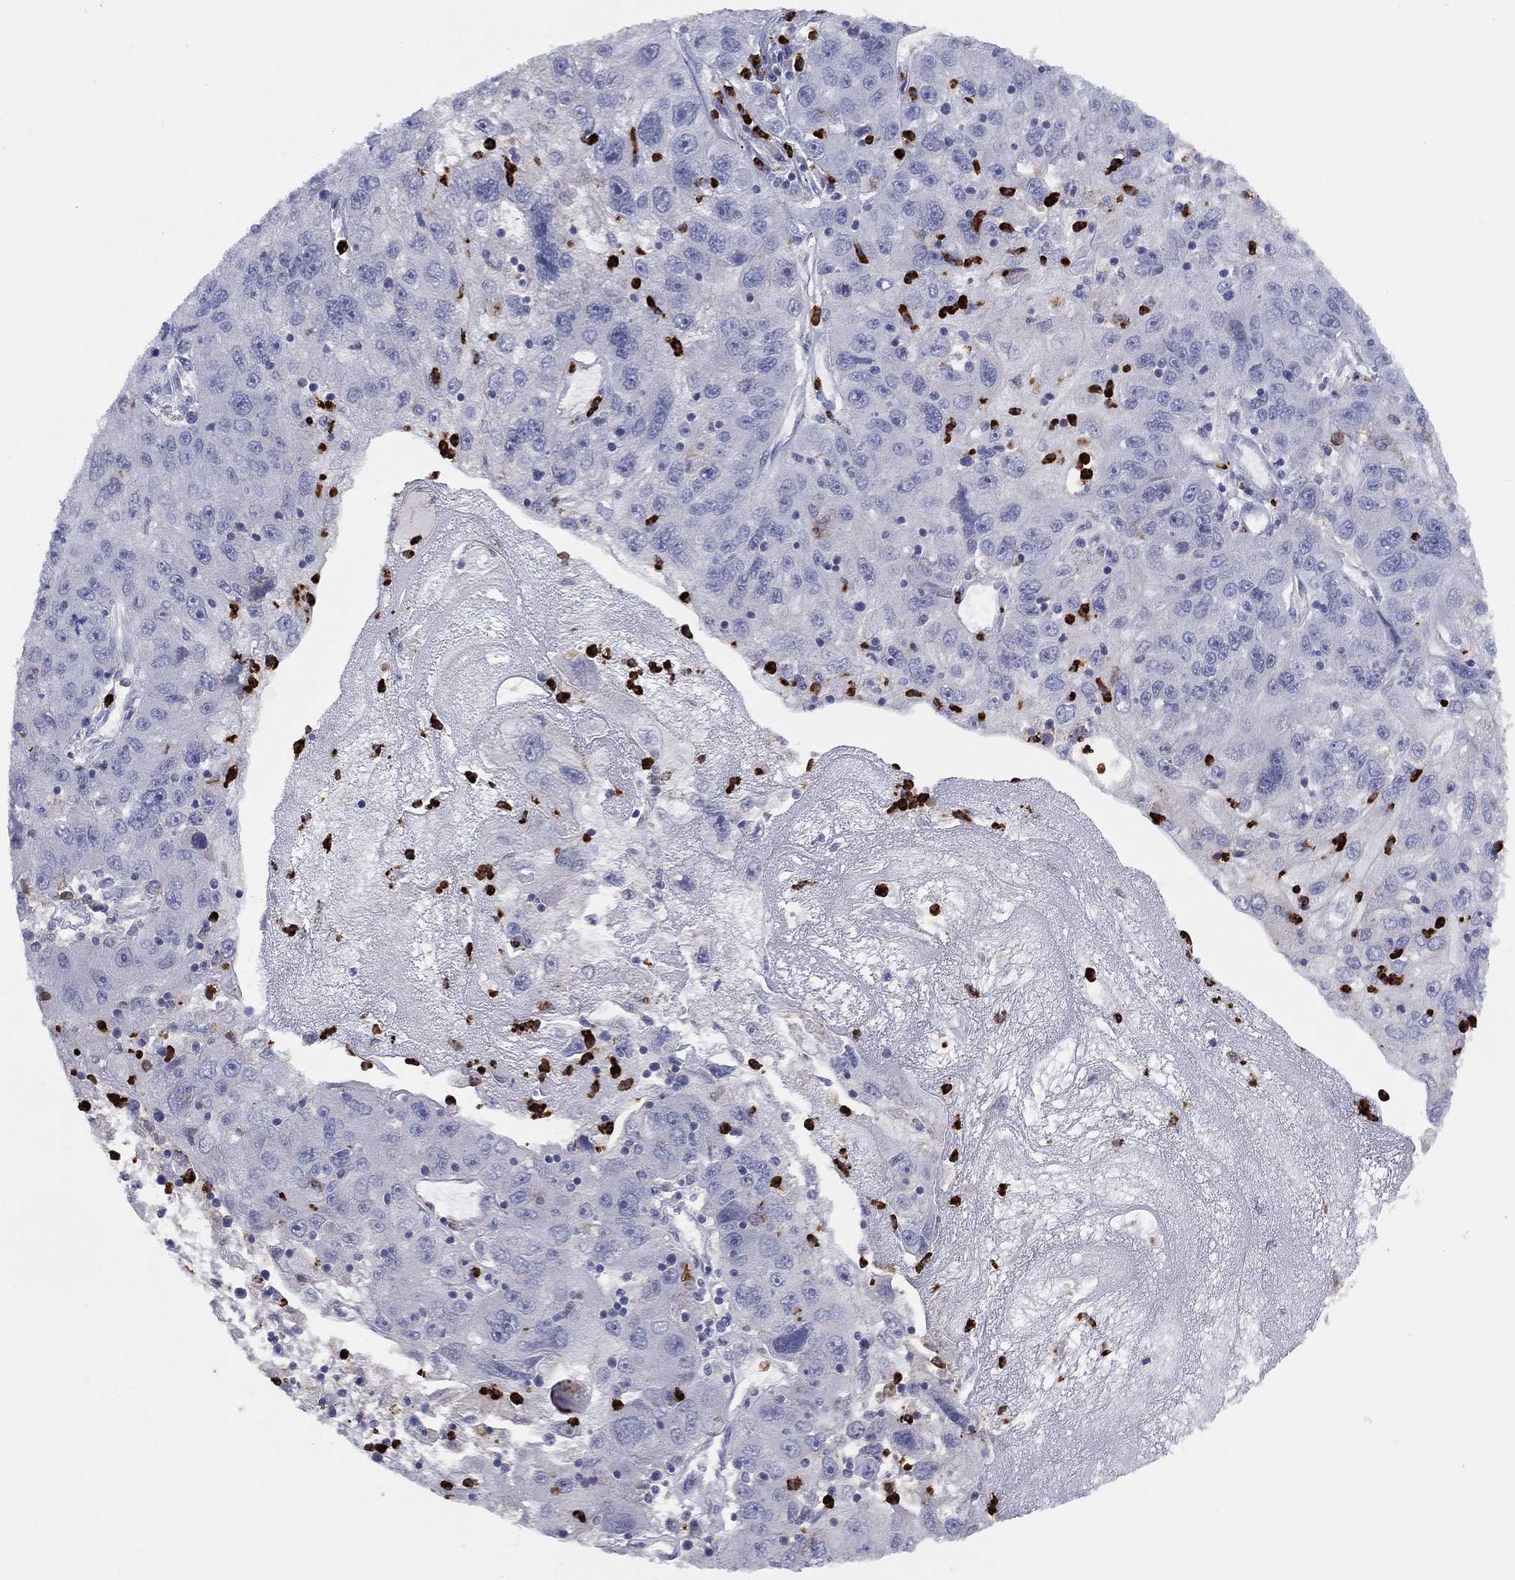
{"staining": {"intensity": "negative", "quantity": "none", "location": "none"}, "tissue": "stomach cancer", "cell_type": "Tumor cells", "image_type": "cancer", "snomed": [{"axis": "morphology", "description": "Adenocarcinoma, NOS"}, {"axis": "topography", "description": "Stomach"}], "caption": "DAB (3,3'-diaminobenzidine) immunohistochemical staining of stomach adenocarcinoma shows no significant staining in tumor cells.", "gene": "PLAC8", "patient": {"sex": "male", "age": 56}}